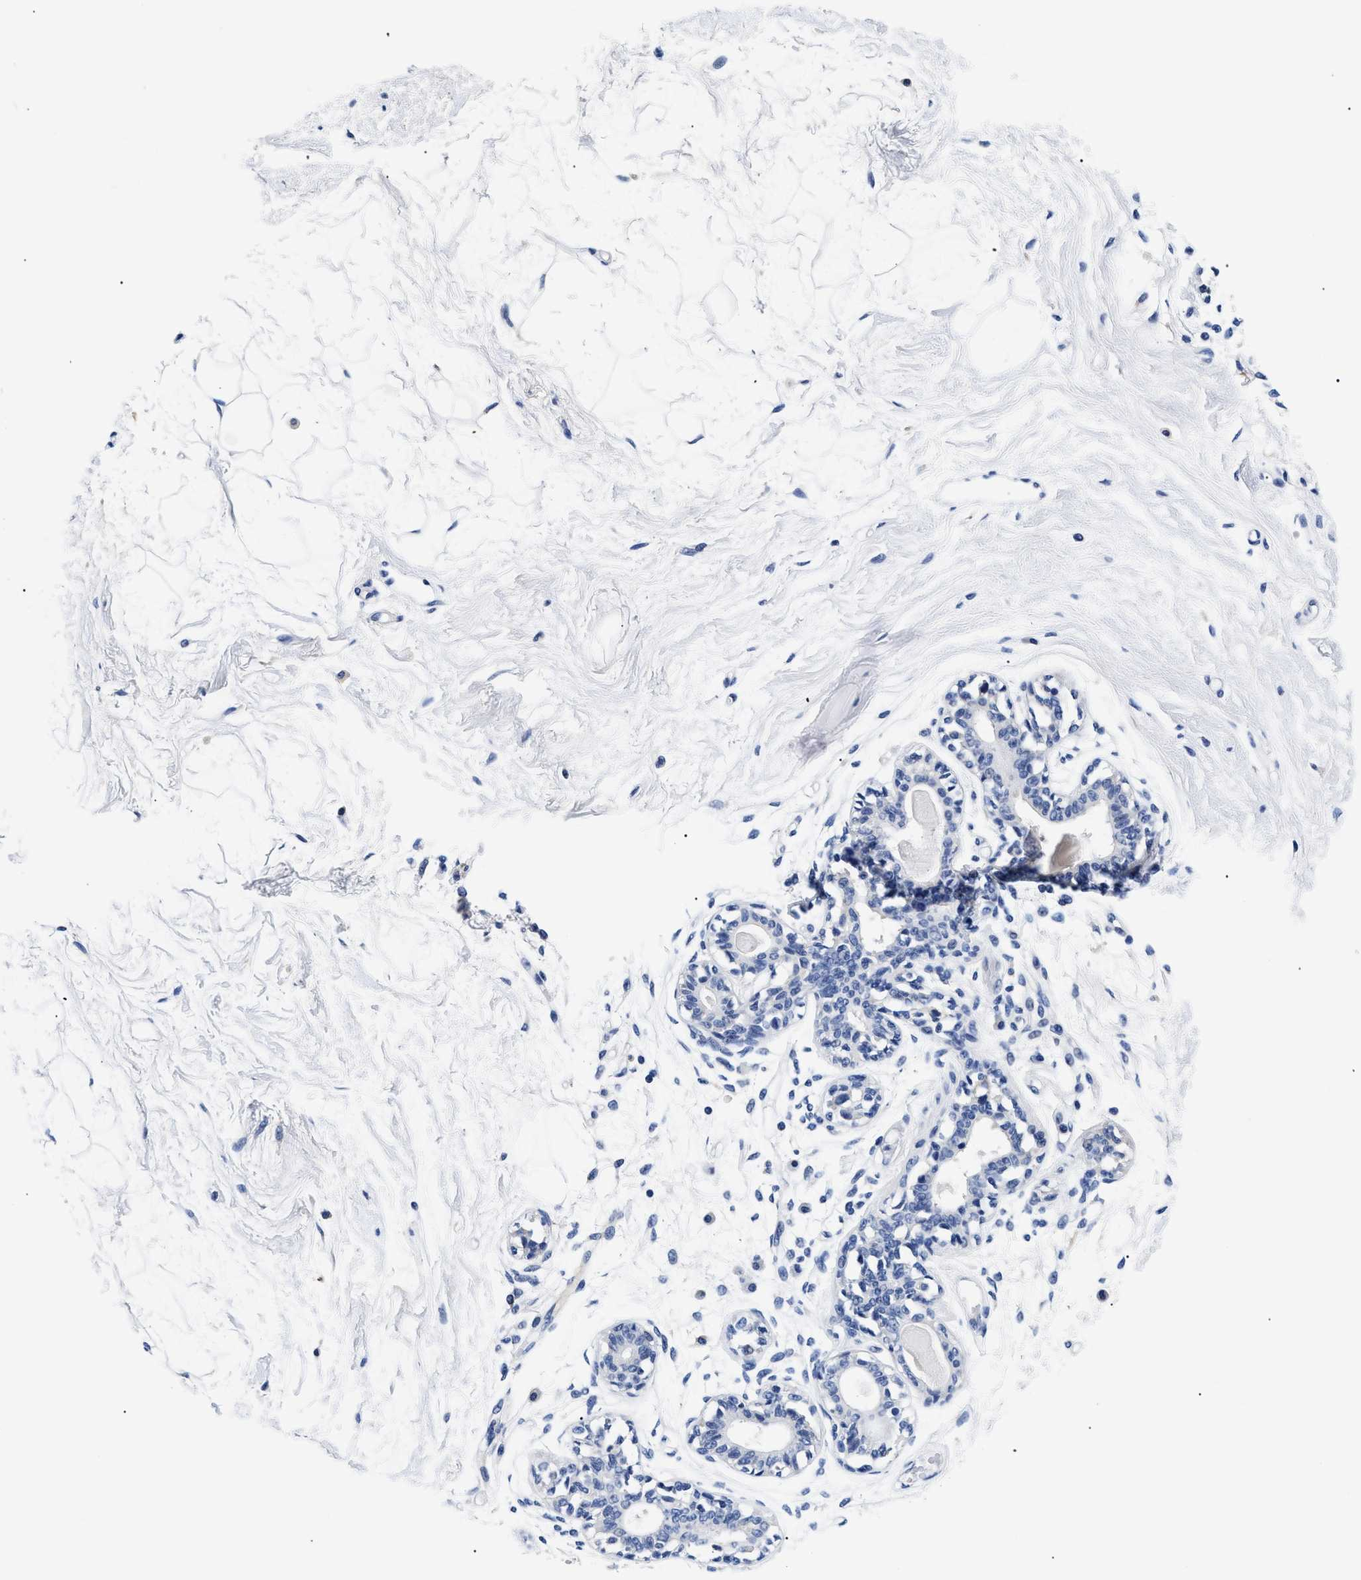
{"staining": {"intensity": "negative", "quantity": "none", "location": "none"}, "tissue": "breast", "cell_type": "Adipocytes", "image_type": "normal", "snomed": [{"axis": "morphology", "description": "Normal tissue, NOS"}, {"axis": "topography", "description": "Breast"}], "caption": "A micrograph of breast stained for a protein shows no brown staining in adipocytes.", "gene": "MEA1", "patient": {"sex": "female", "age": 45}}